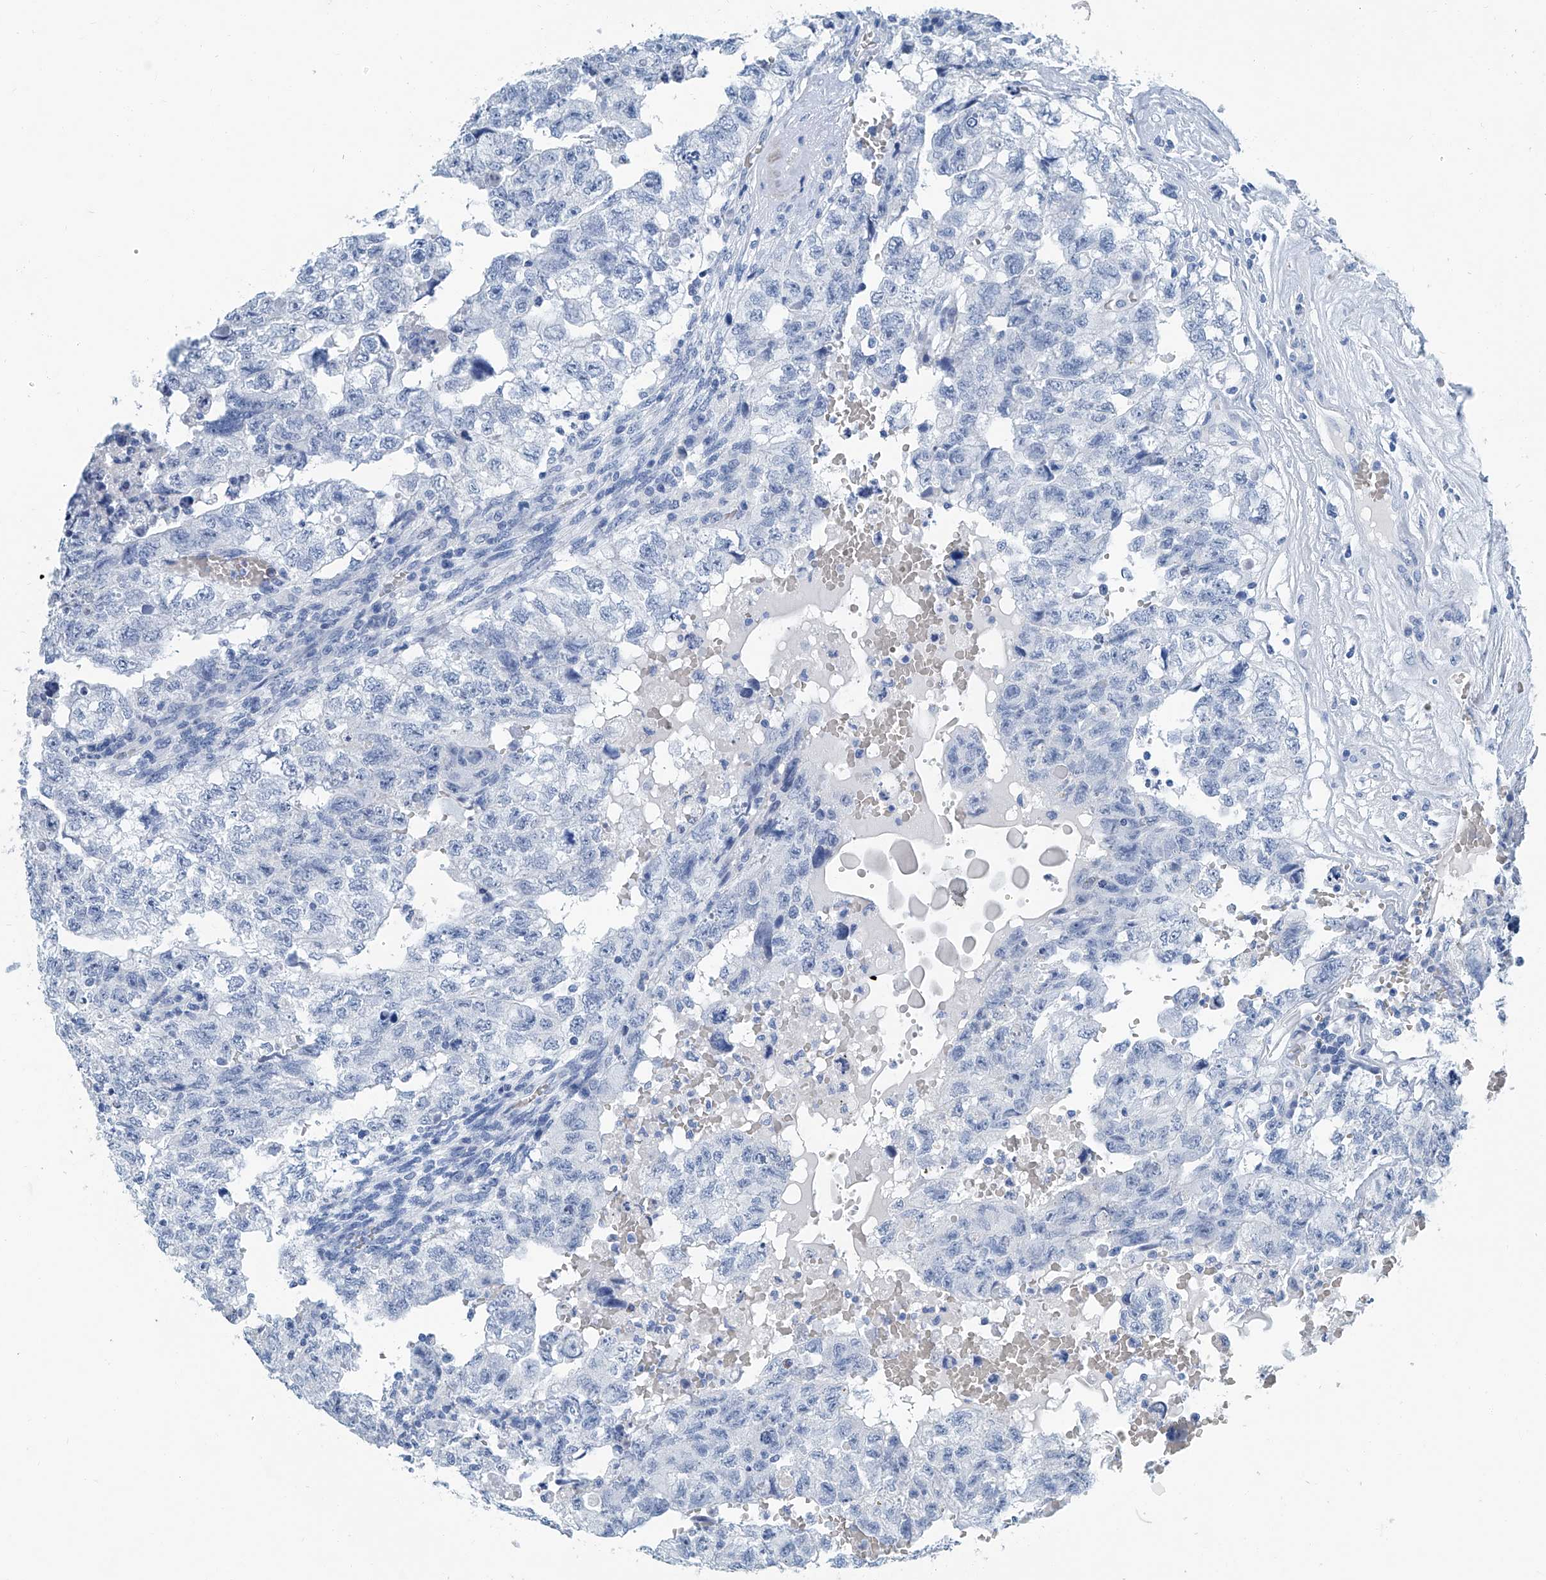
{"staining": {"intensity": "negative", "quantity": "none", "location": "none"}, "tissue": "testis cancer", "cell_type": "Tumor cells", "image_type": "cancer", "snomed": [{"axis": "morphology", "description": "Carcinoma, Embryonal, NOS"}, {"axis": "topography", "description": "Testis"}], "caption": "Testis cancer was stained to show a protein in brown. There is no significant positivity in tumor cells. The staining was performed using DAB (3,3'-diaminobenzidine) to visualize the protein expression in brown, while the nuclei were stained in blue with hematoxylin (Magnification: 20x).", "gene": "CYP2A7", "patient": {"sex": "male", "age": 36}}